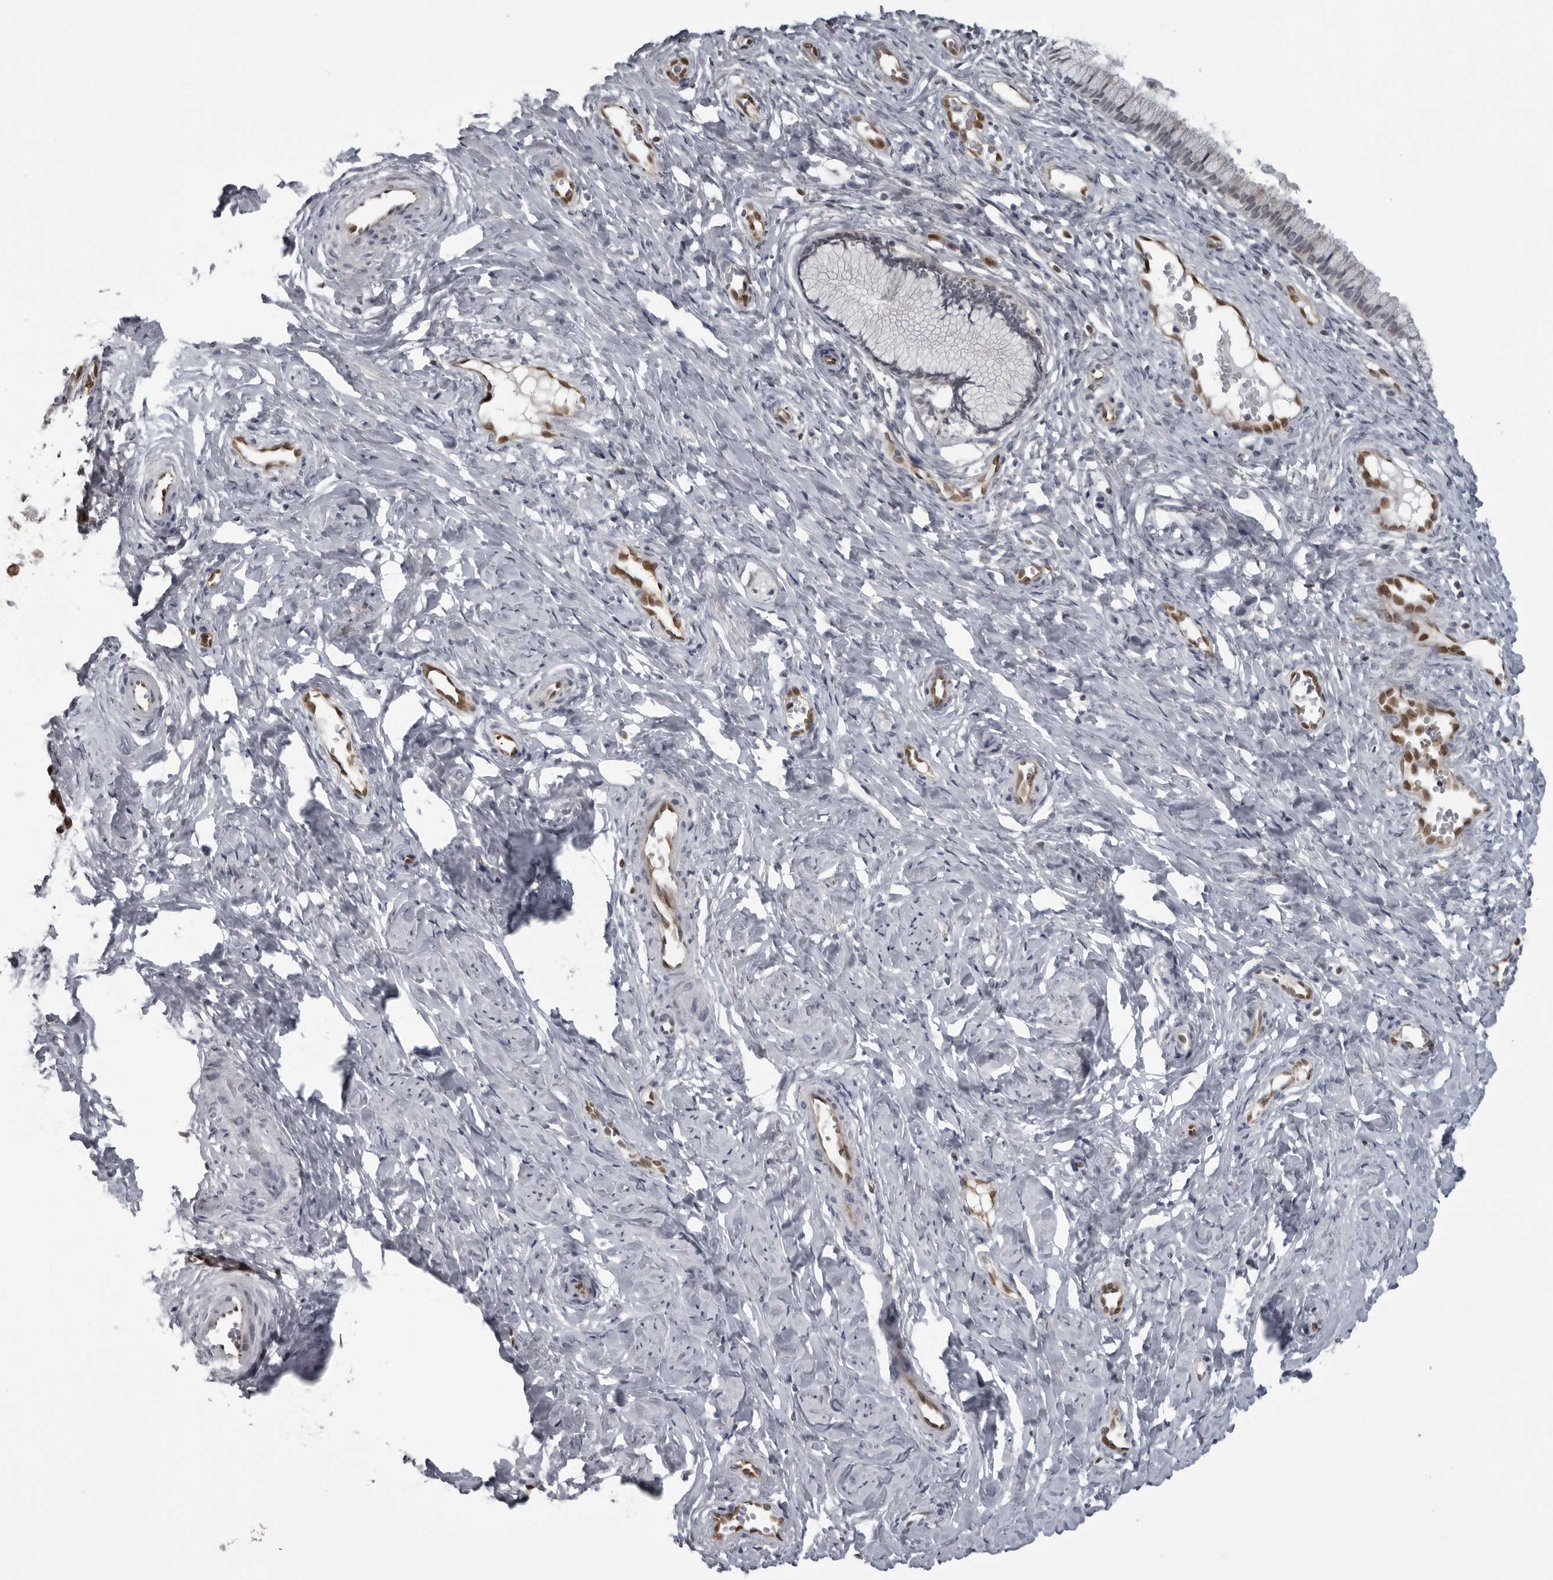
{"staining": {"intensity": "negative", "quantity": "none", "location": "none"}, "tissue": "cervix", "cell_type": "Glandular cells", "image_type": "normal", "snomed": [{"axis": "morphology", "description": "Normal tissue, NOS"}, {"axis": "topography", "description": "Cervix"}], "caption": "This is an IHC photomicrograph of benign human cervix. There is no expression in glandular cells.", "gene": "MAPK12", "patient": {"sex": "female", "age": 27}}